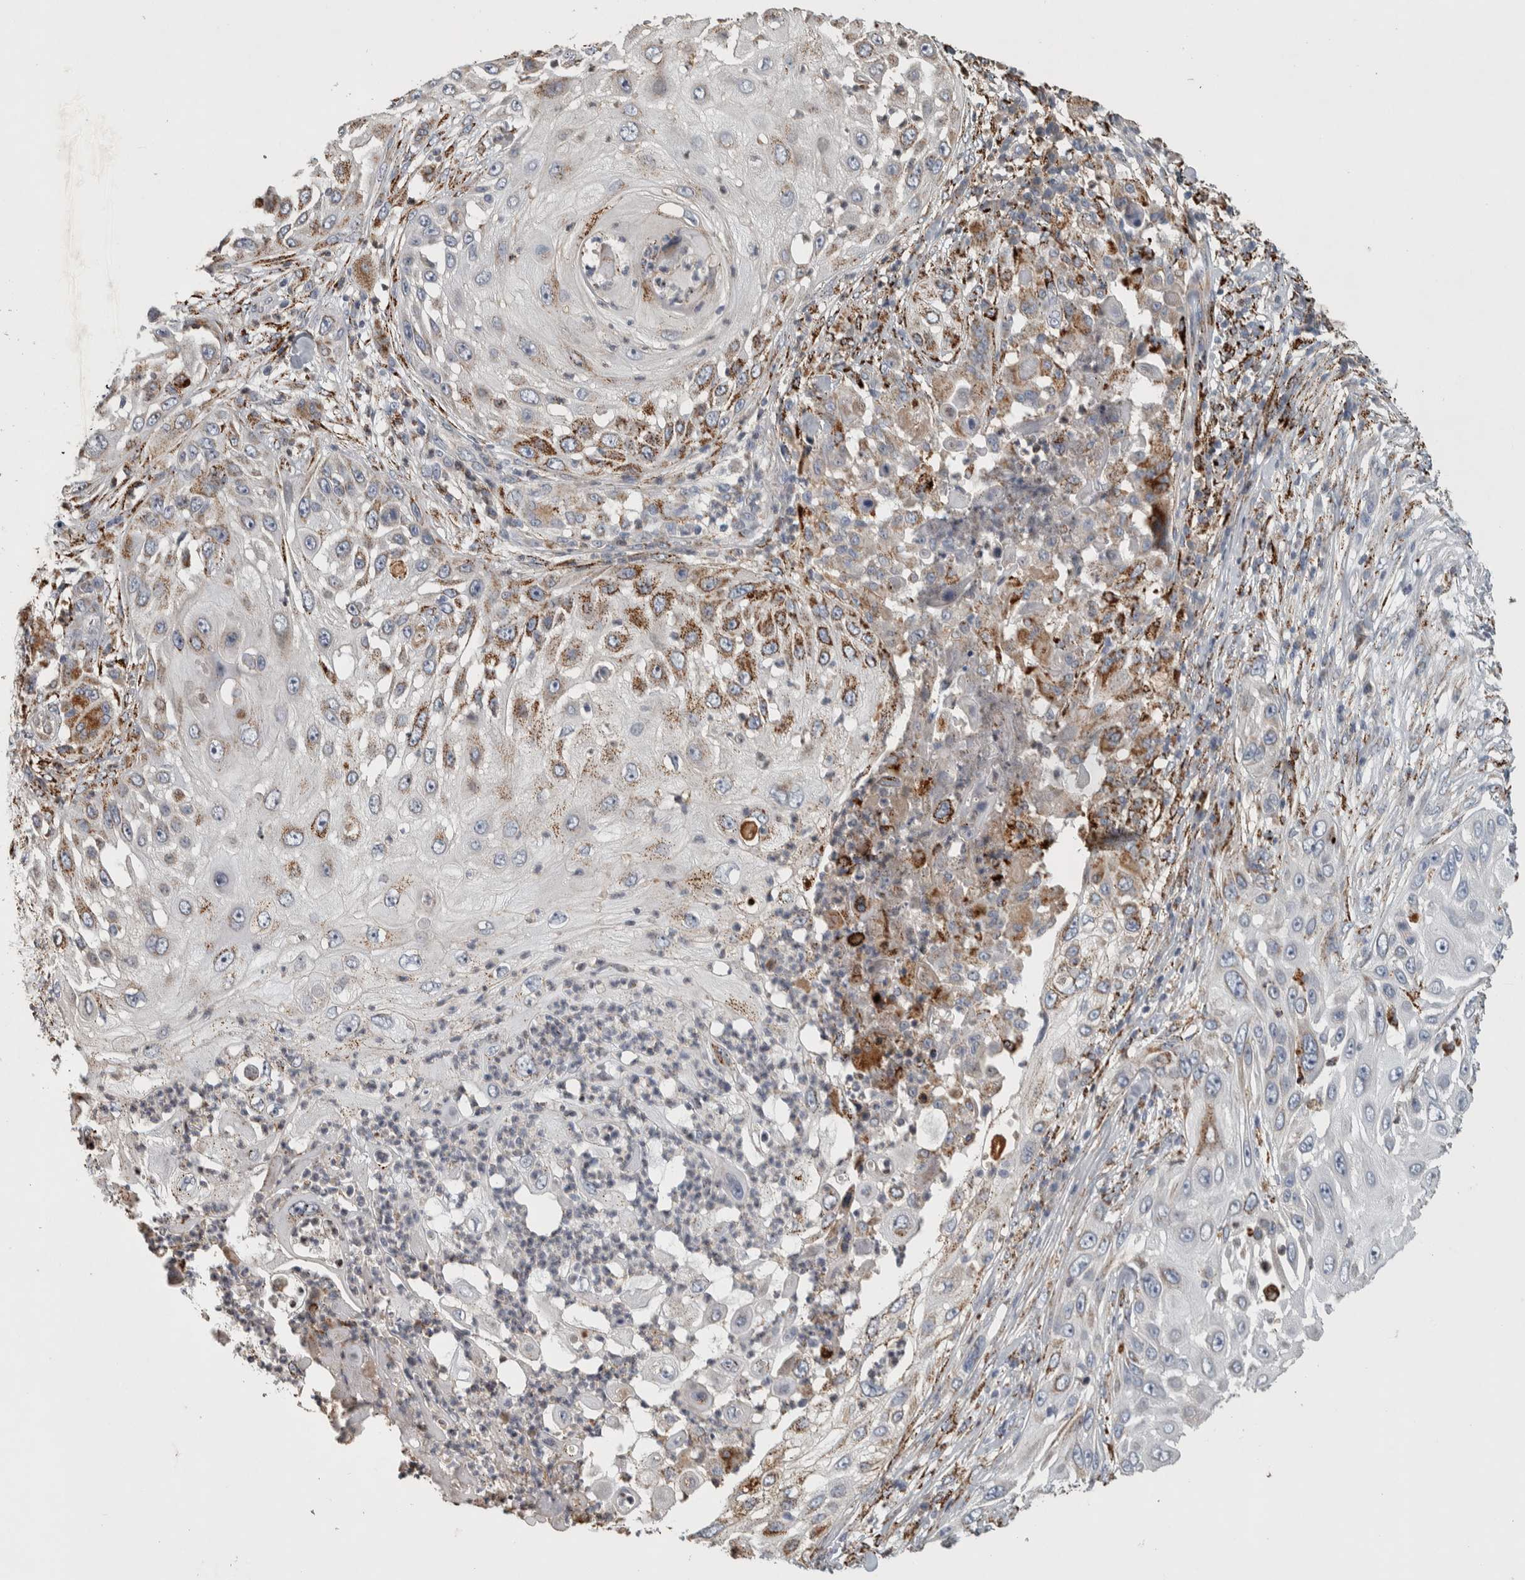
{"staining": {"intensity": "moderate", "quantity": "<25%", "location": "cytoplasmic/membranous"}, "tissue": "skin cancer", "cell_type": "Tumor cells", "image_type": "cancer", "snomed": [{"axis": "morphology", "description": "Squamous cell carcinoma, NOS"}, {"axis": "topography", "description": "Skin"}], "caption": "Human skin squamous cell carcinoma stained with a brown dye demonstrates moderate cytoplasmic/membranous positive expression in about <25% of tumor cells.", "gene": "FAM78A", "patient": {"sex": "female", "age": 44}}